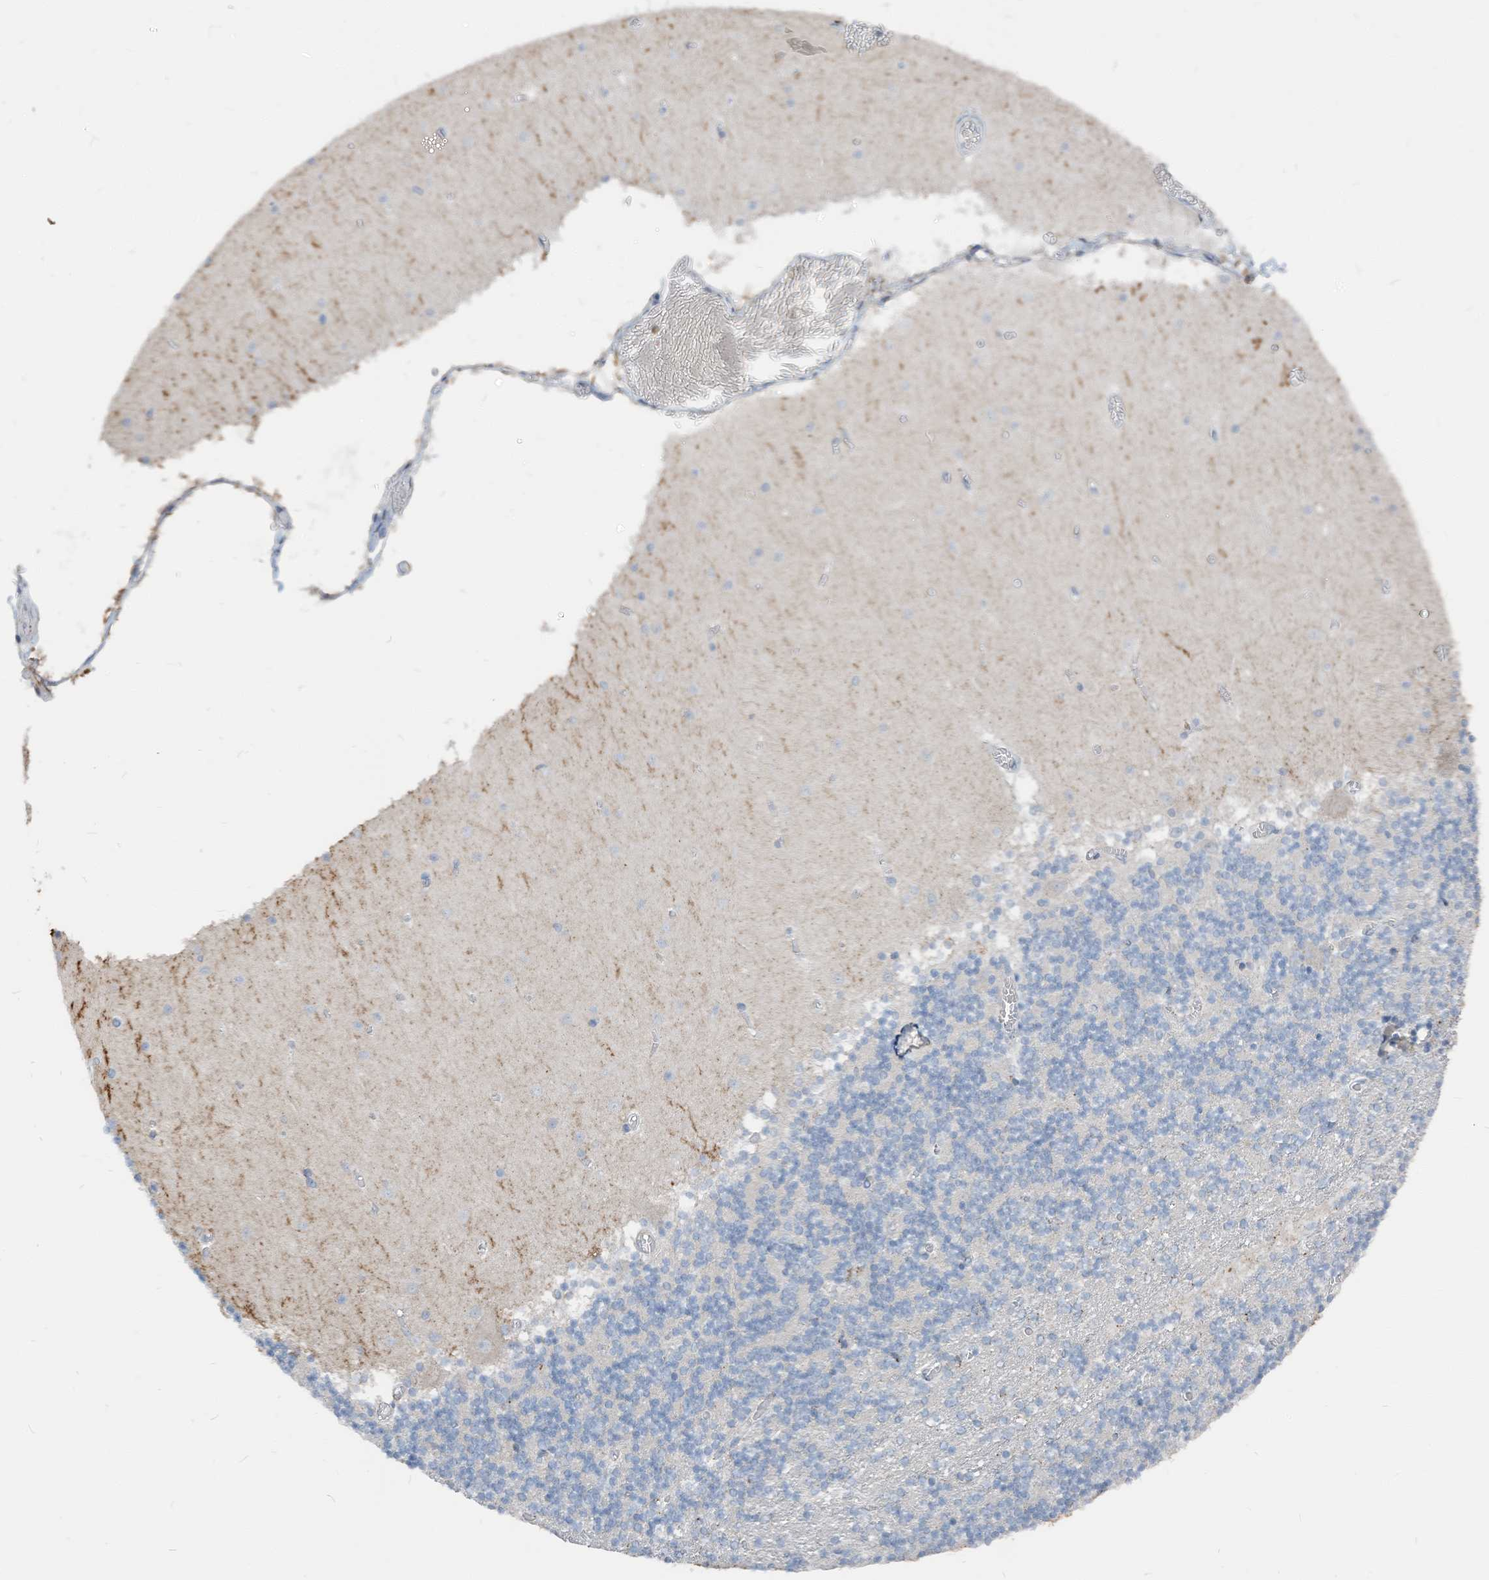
{"staining": {"intensity": "negative", "quantity": "none", "location": "none"}, "tissue": "cerebellum", "cell_type": "Cells in granular layer", "image_type": "normal", "snomed": [{"axis": "morphology", "description": "Normal tissue, NOS"}, {"axis": "topography", "description": "Cerebellum"}], "caption": "The immunohistochemistry micrograph has no significant staining in cells in granular layer of cerebellum. The staining is performed using DAB brown chromogen with nuclei counter-stained in using hematoxylin.", "gene": "CHMP2B", "patient": {"sex": "female", "age": 28}}